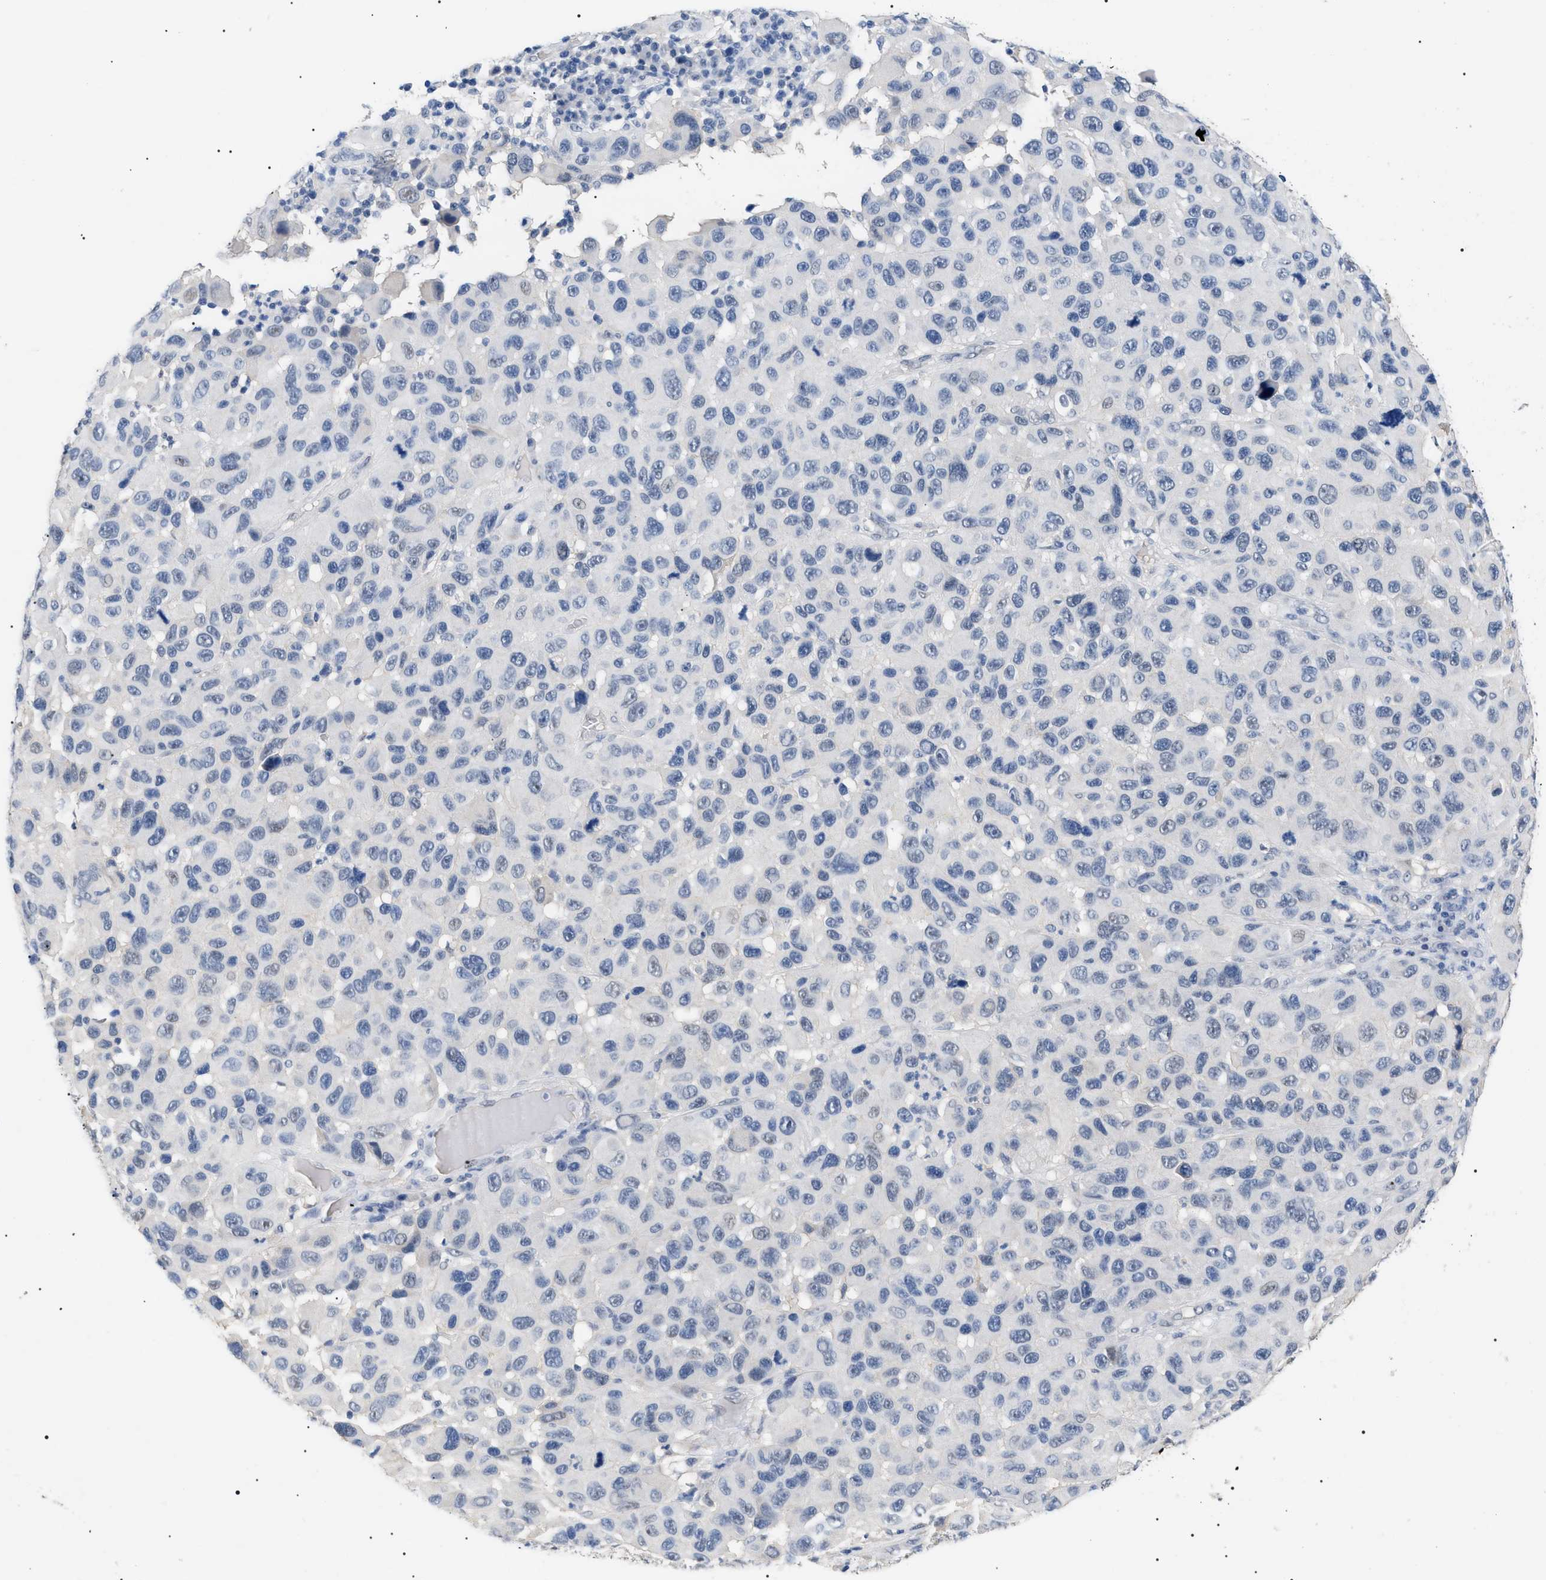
{"staining": {"intensity": "negative", "quantity": "none", "location": "none"}, "tissue": "melanoma", "cell_type": "Tumor cells", "image_type": "cancer", "snomed": [{"axis": "morphology", "description": "Malignant melanoma, NOS"}, {"axis": "topography", "description": "Skin"}], "caption": "Melanoma was stained to show a protein in brown. There is no significant expression in tumor cells. The staining is performed using DAB (3,3'-diaminobenzidine) brown chromogen with nuclei counter-stained in using hematoxylin.", "gene": "PRRT2", "patient": {"sex": "male", "age": 53}}